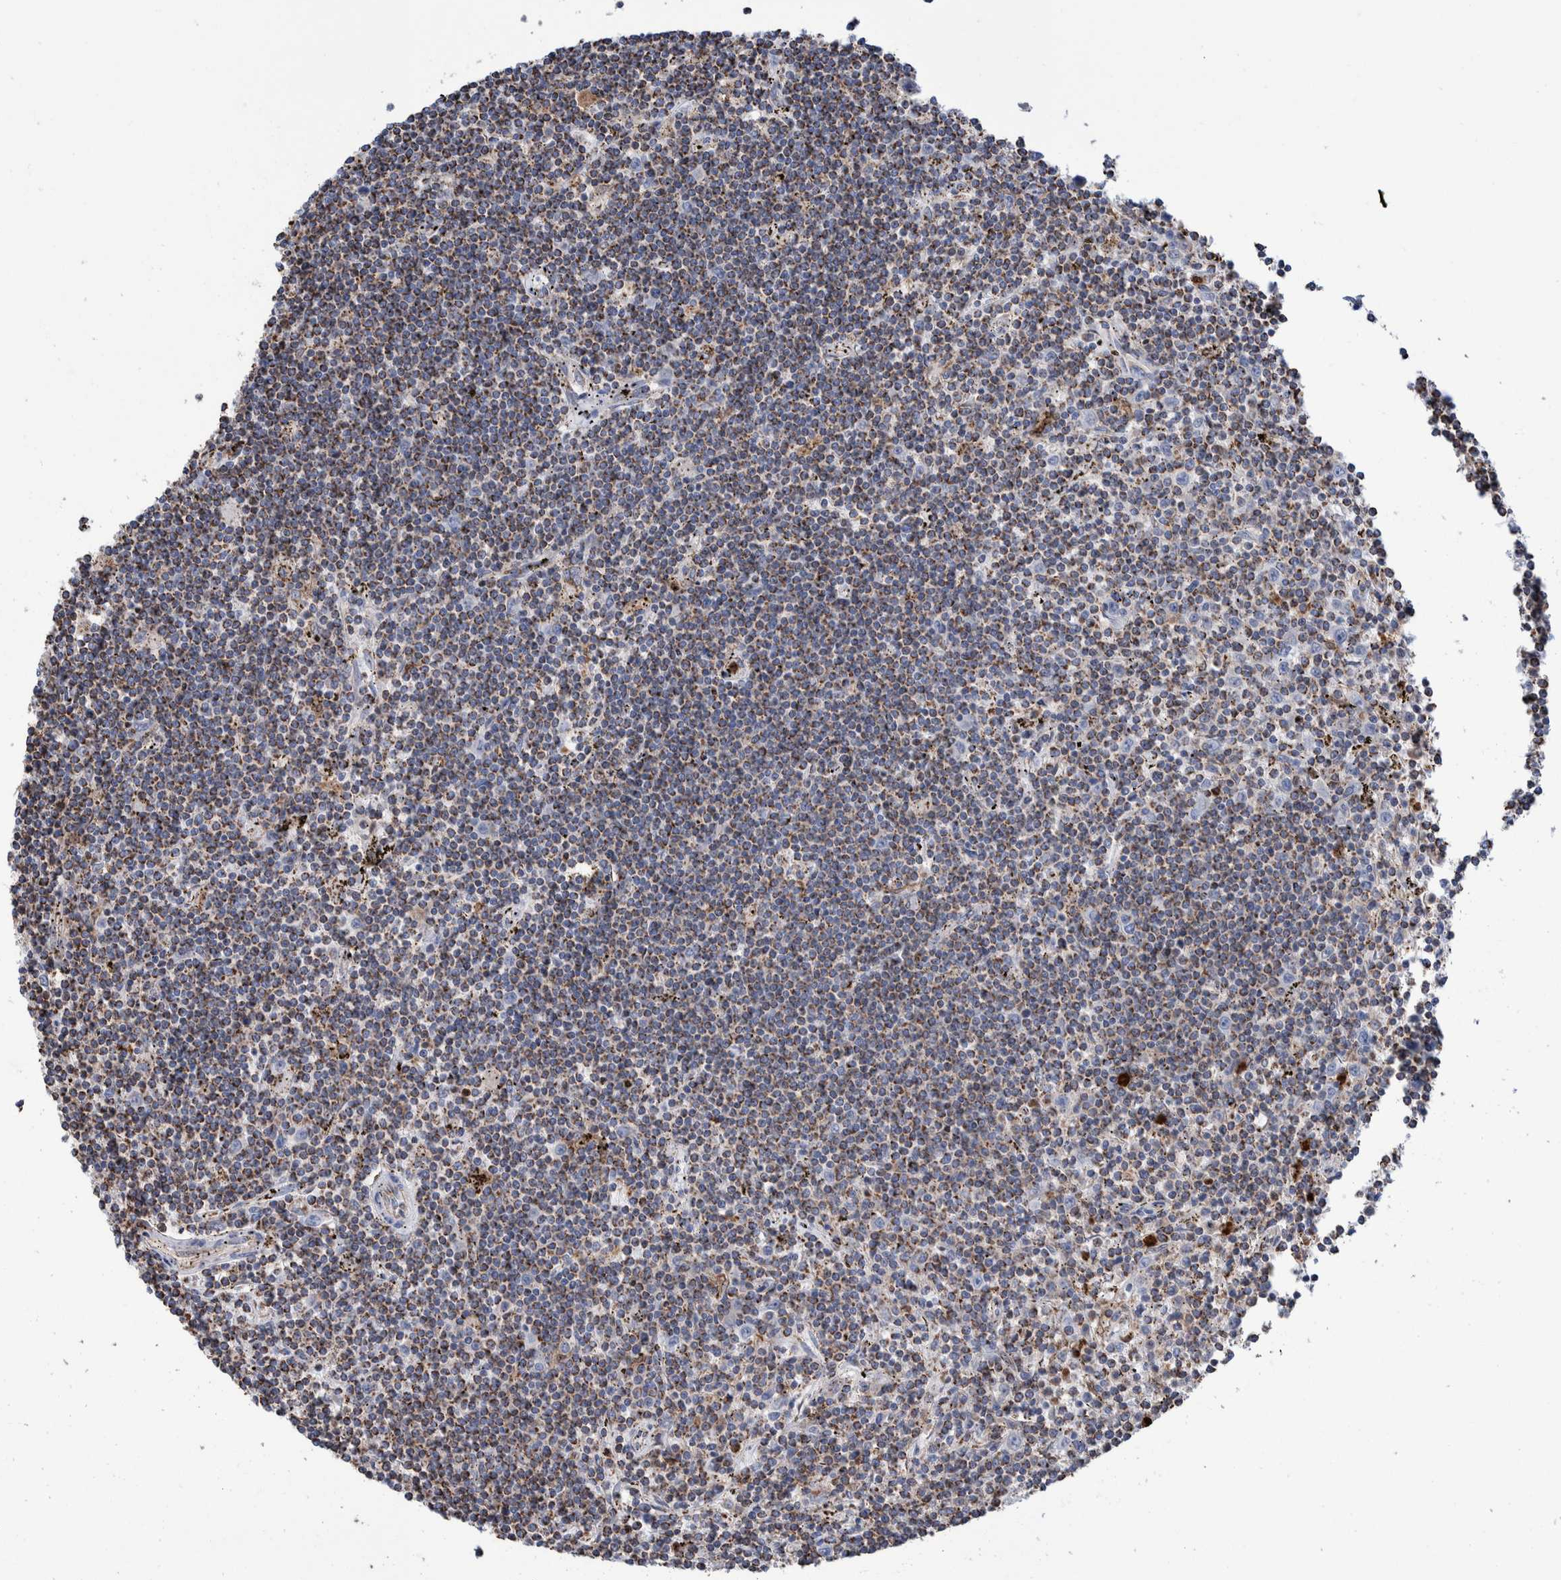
{"staining": {"intensity": "moderate", "quantity": "25%-75%", "location": "cytoplasmic/membranous"}, "tissue": "lymphoma", "cell_type": "Tumor cells", "image_type": "cancer", "snomed": [{"axis": "morphology", "description": "Malignant lymphoma, non-Hodgkin's type, Low grade"}, {"axis": "topography", "description": "Spleen"}], "caption": "The photomicrograph shows immunohistochemical staining of lymphoma. There is moderate cytoplasmic/membranous staining is appreciated in about 25%-75% of tumor cells. (brown staining indicates protein expression, while blue staining denotes nuclei).", "gene": "DECR1", "patient": {"sex": "male", "age": 76}}